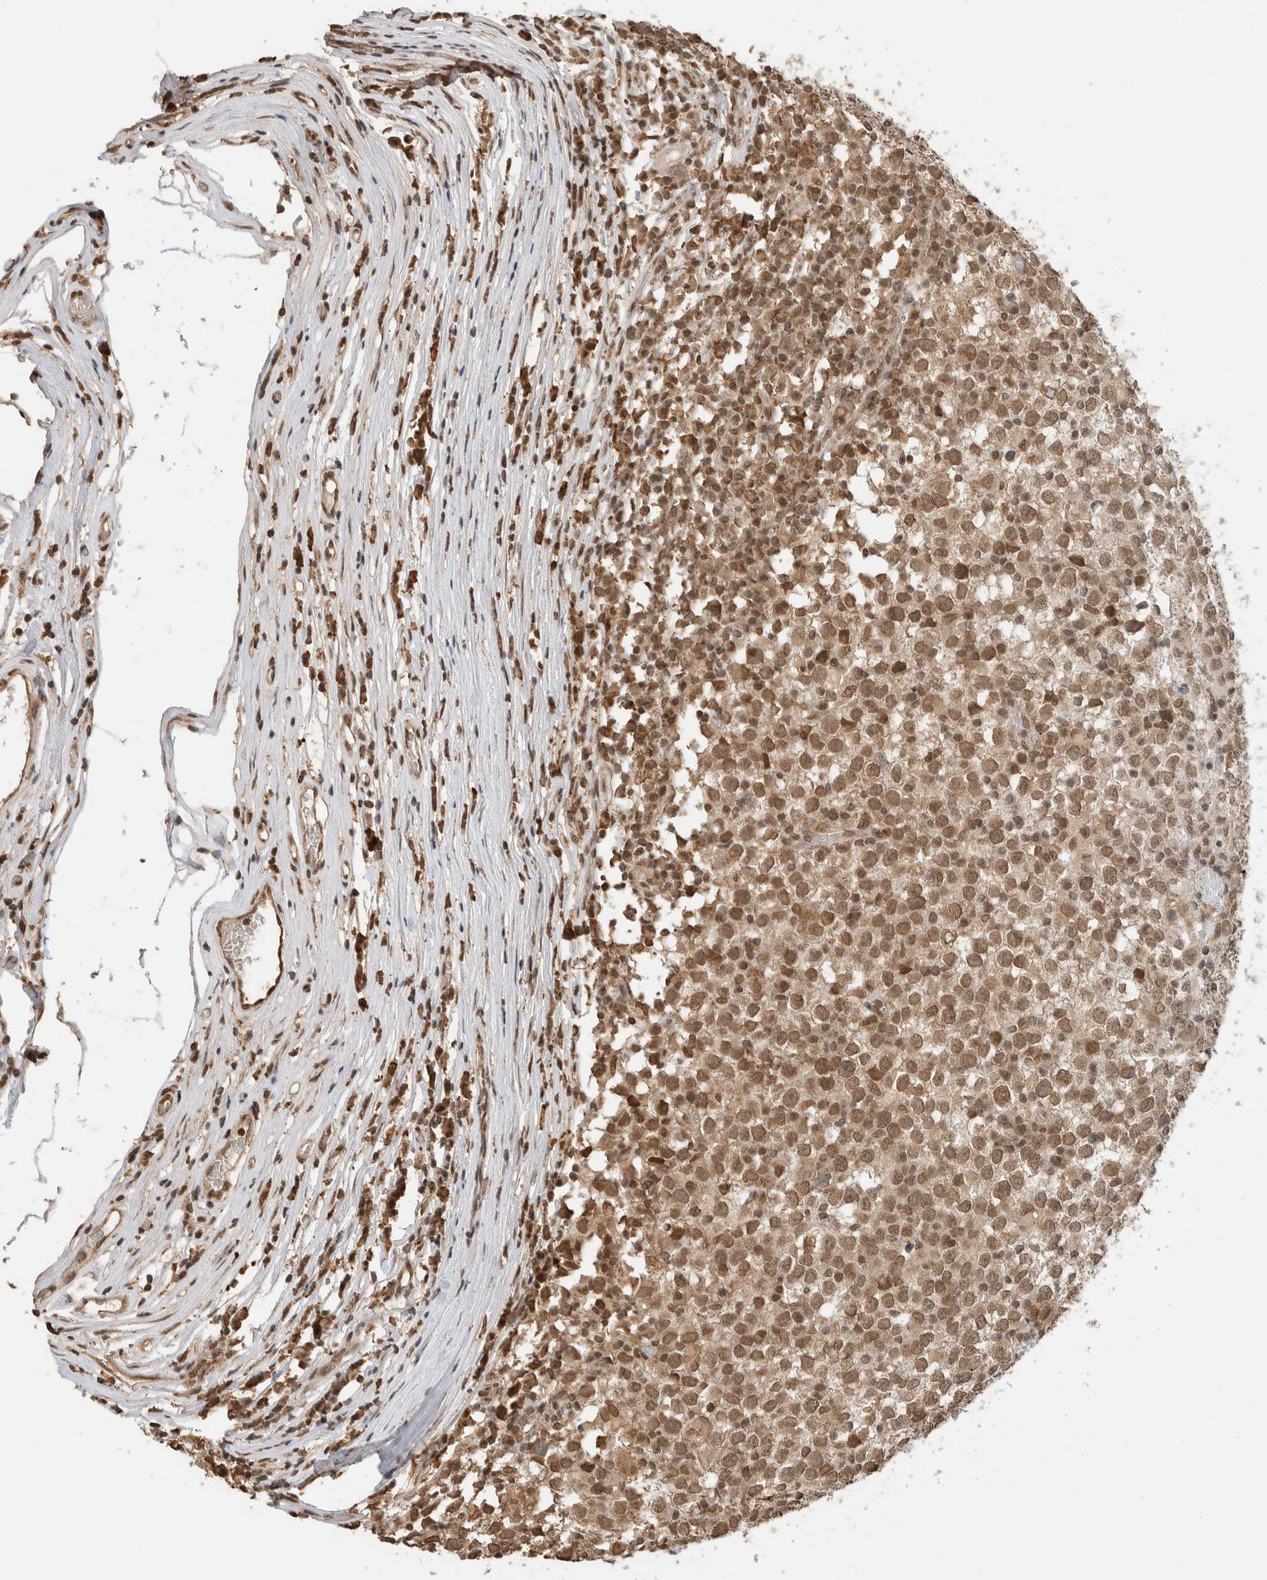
{"staining": {"intensity": "moderate", "quantity": ">75%", "location": "nuclear"}, "tissue": "testis cancer", "cell_type": "Tumor cells", "image_type": "cancer", "snomed": [{"axis": "morphology", "description": "Seminoma, NOS"}, {"axis": "topography", "description": "Testis"}], "caption": "Moderate nuclear positivity for a protein is seen in about >75% of tumor cells of testis cancer using immunohistochemistry.", "gene": "C1orf21", "patient": {"sex": "male", "age": 65}}